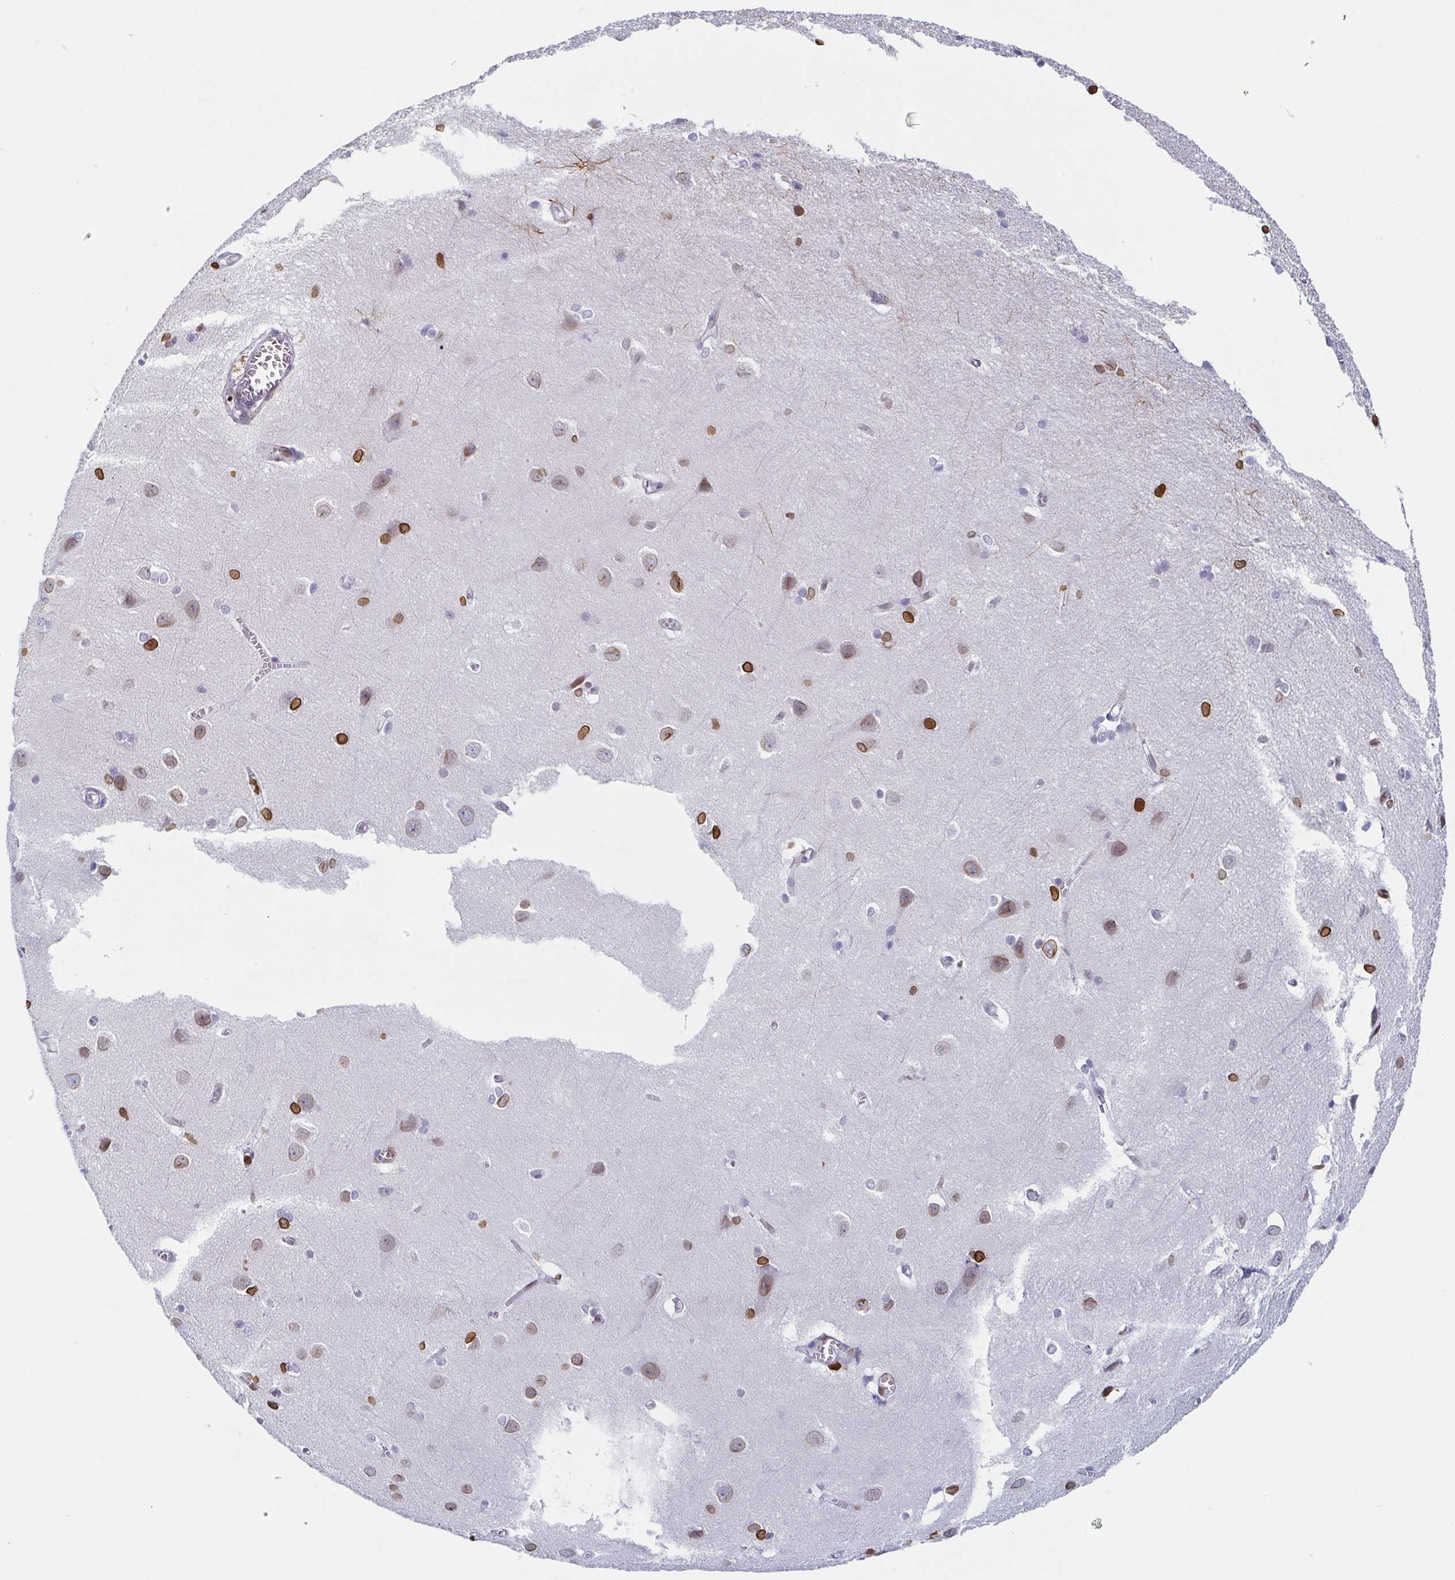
{"staining": {"intensity": "negative", "quantity": "none", "location": "none"}, "tissue": "cerebral cortex", "cell_type": "Endothelial cells", "image_type": "normal", "snomed": [{"axis": "morphology", "description": "Normal tissue, NOS"}, {"axis": "topography", "description": "Cerebral cortex"}], "caption": "Endothelial cells show no significant protein staining in benign cerebral cortex.", "gene": "BTBD7", "patient": {"sex": "male", "age": 37}}